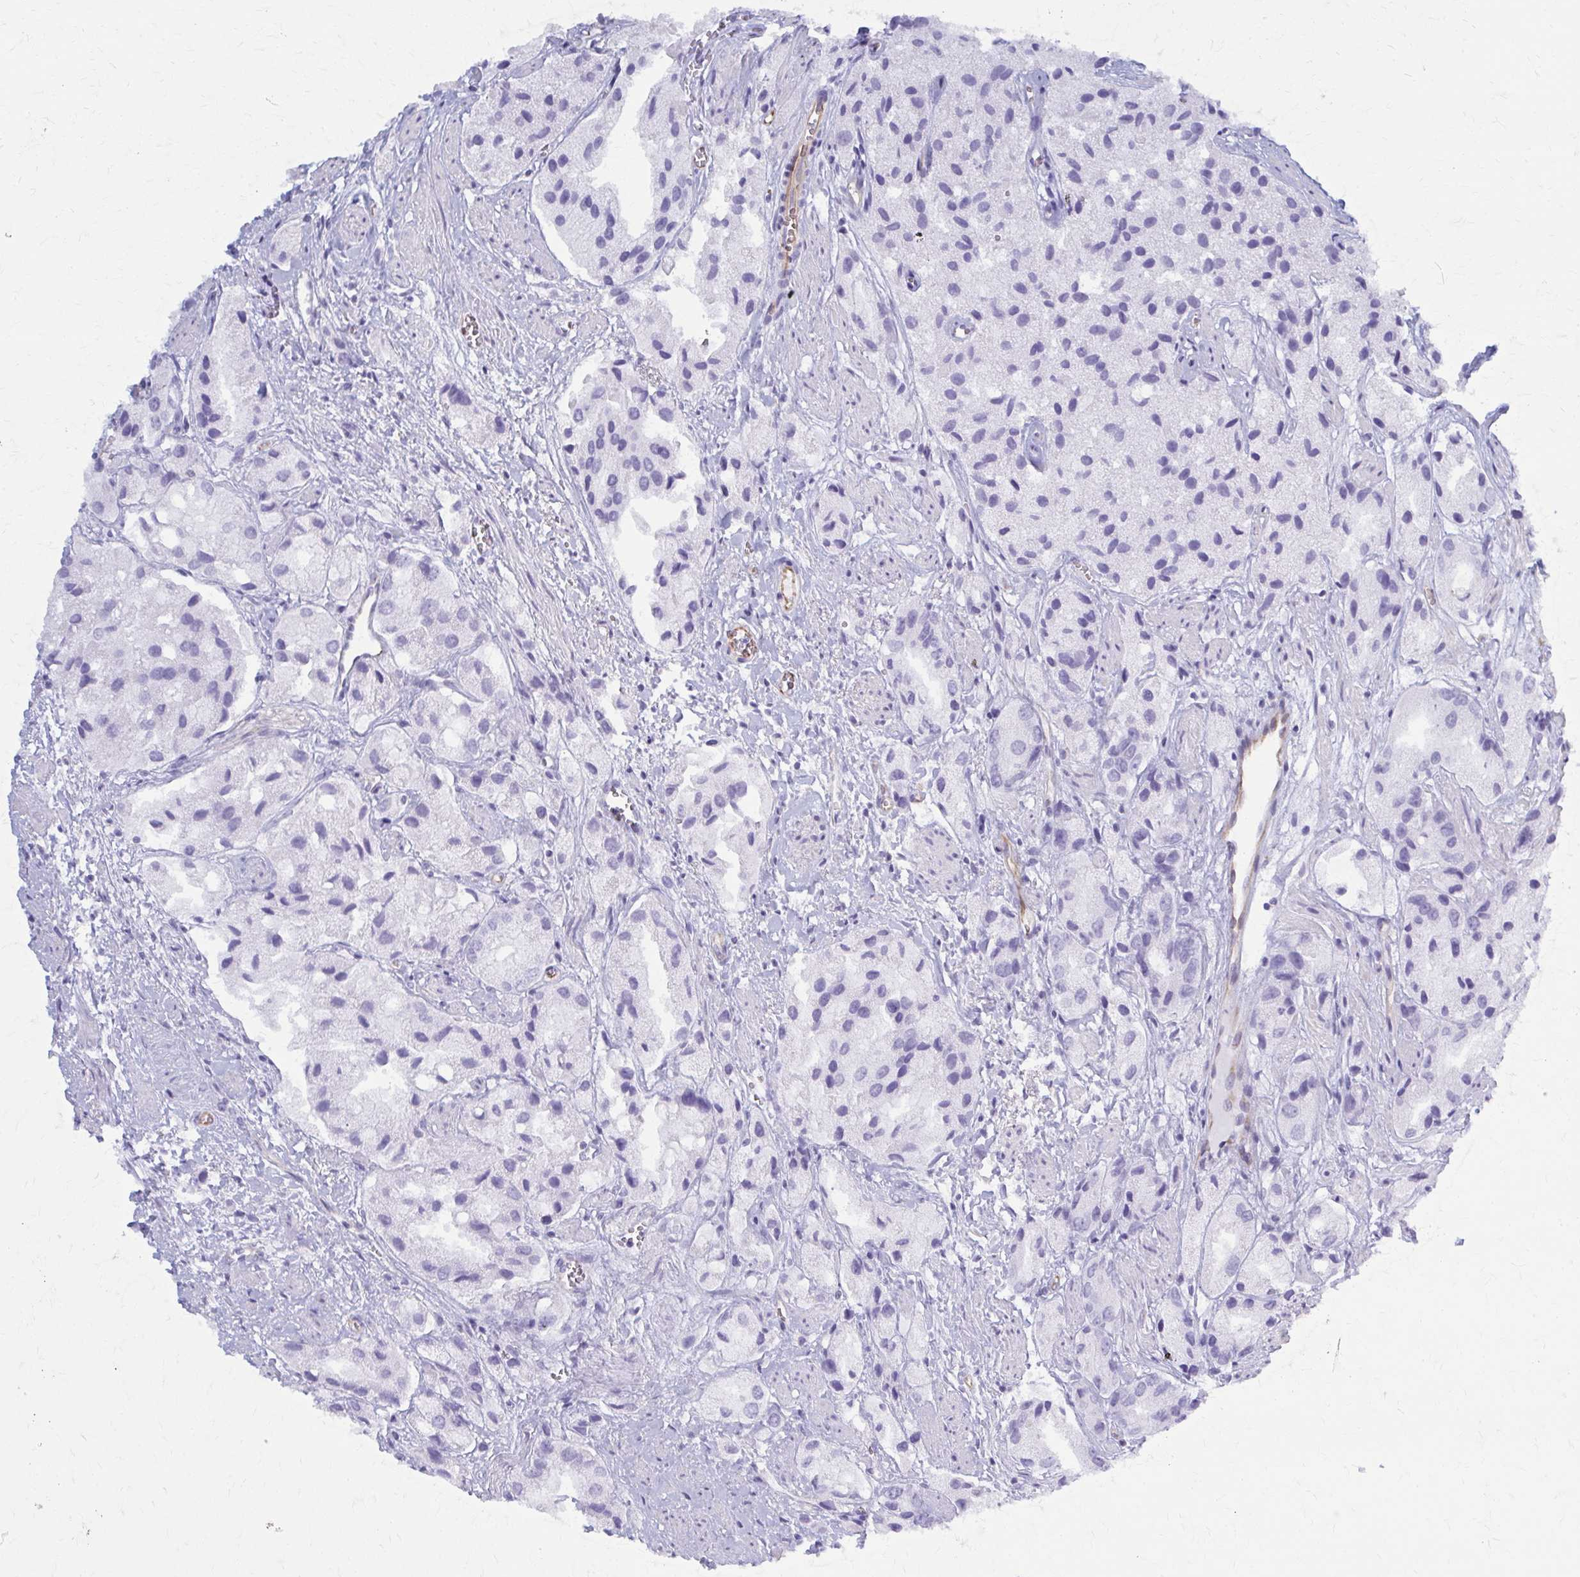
{"staining": {"intensity": "negative", "quantity": "none", "location": "none"}, "tissue": "prostate cancer", "cell_type": "Tumor cells", "image_type": "cancer", "snomed": [{"axis": "morphology", "description": "Adenocarcinoma, Low grade"}, {"axis": "topography", "description": "Prostate"}], "caption": "Prostate adenocarcinoma (low-grade) was stained to show a protein in brown. There is no significant staining in tumor cells.", "gene": "GFAP", "patient": {"sex": "male", "age": 69}}